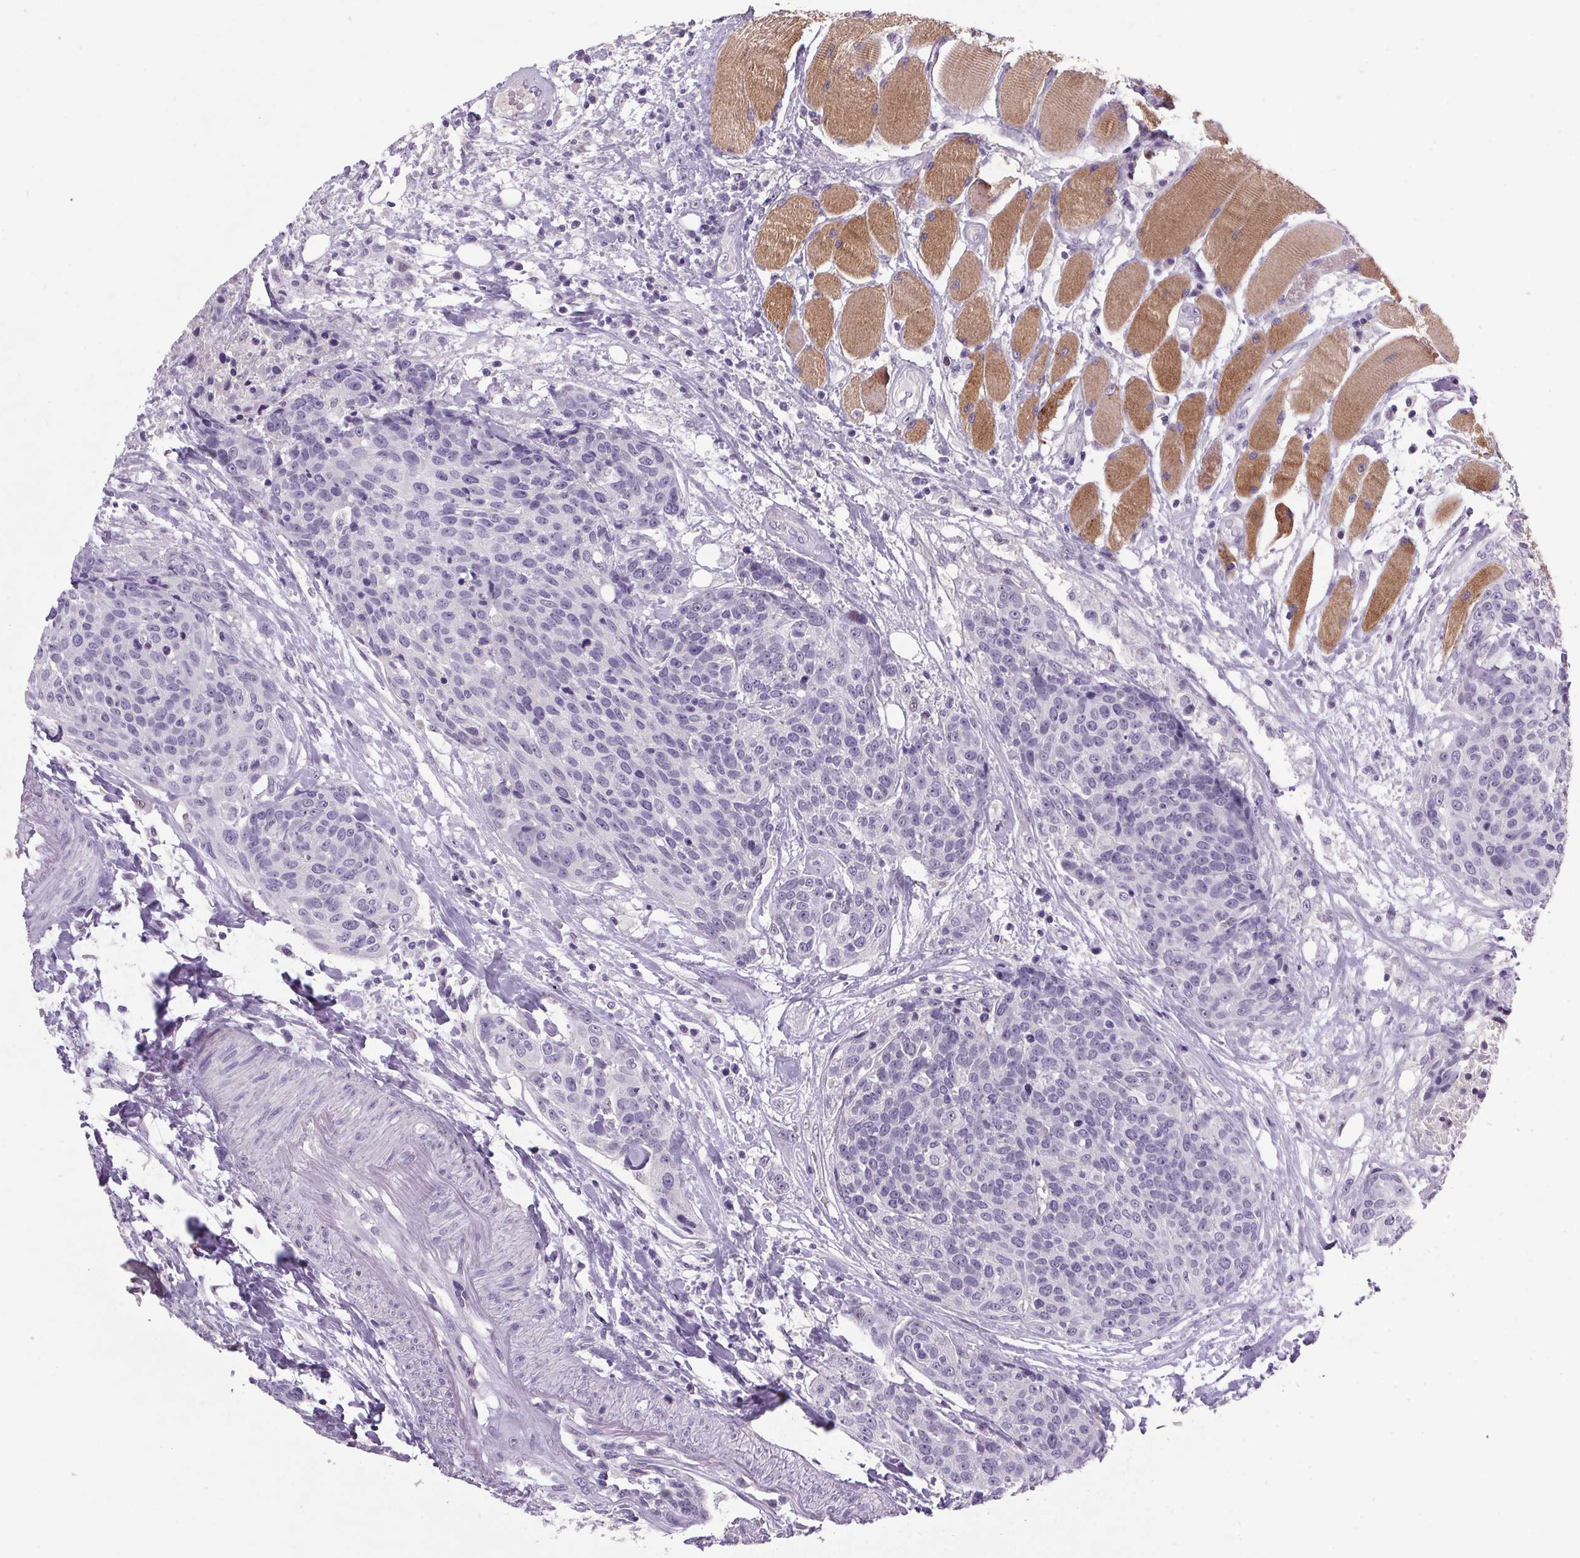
{"staining": {"intensity": "negative", "quantity": "none", "location": "none"}, "tissue": "head and neck cancer", "cell_type": "Tumor cells", "image_type": "cancer", "snomed": [{"axis": "morphology", "description": "Squamous cell carcinoma, NOS"}, {"axis": "topography", "description": "Oral tissue"}, {"axis": "topography", "description": "Head-Neck"}], "caption": "An IHC histopathology image of head and neck cancer is shown. There is no staining in tumor cells of head and neck cancer.", "gene": "TRDN", "patient": {"sex": "male", "age": 64}}